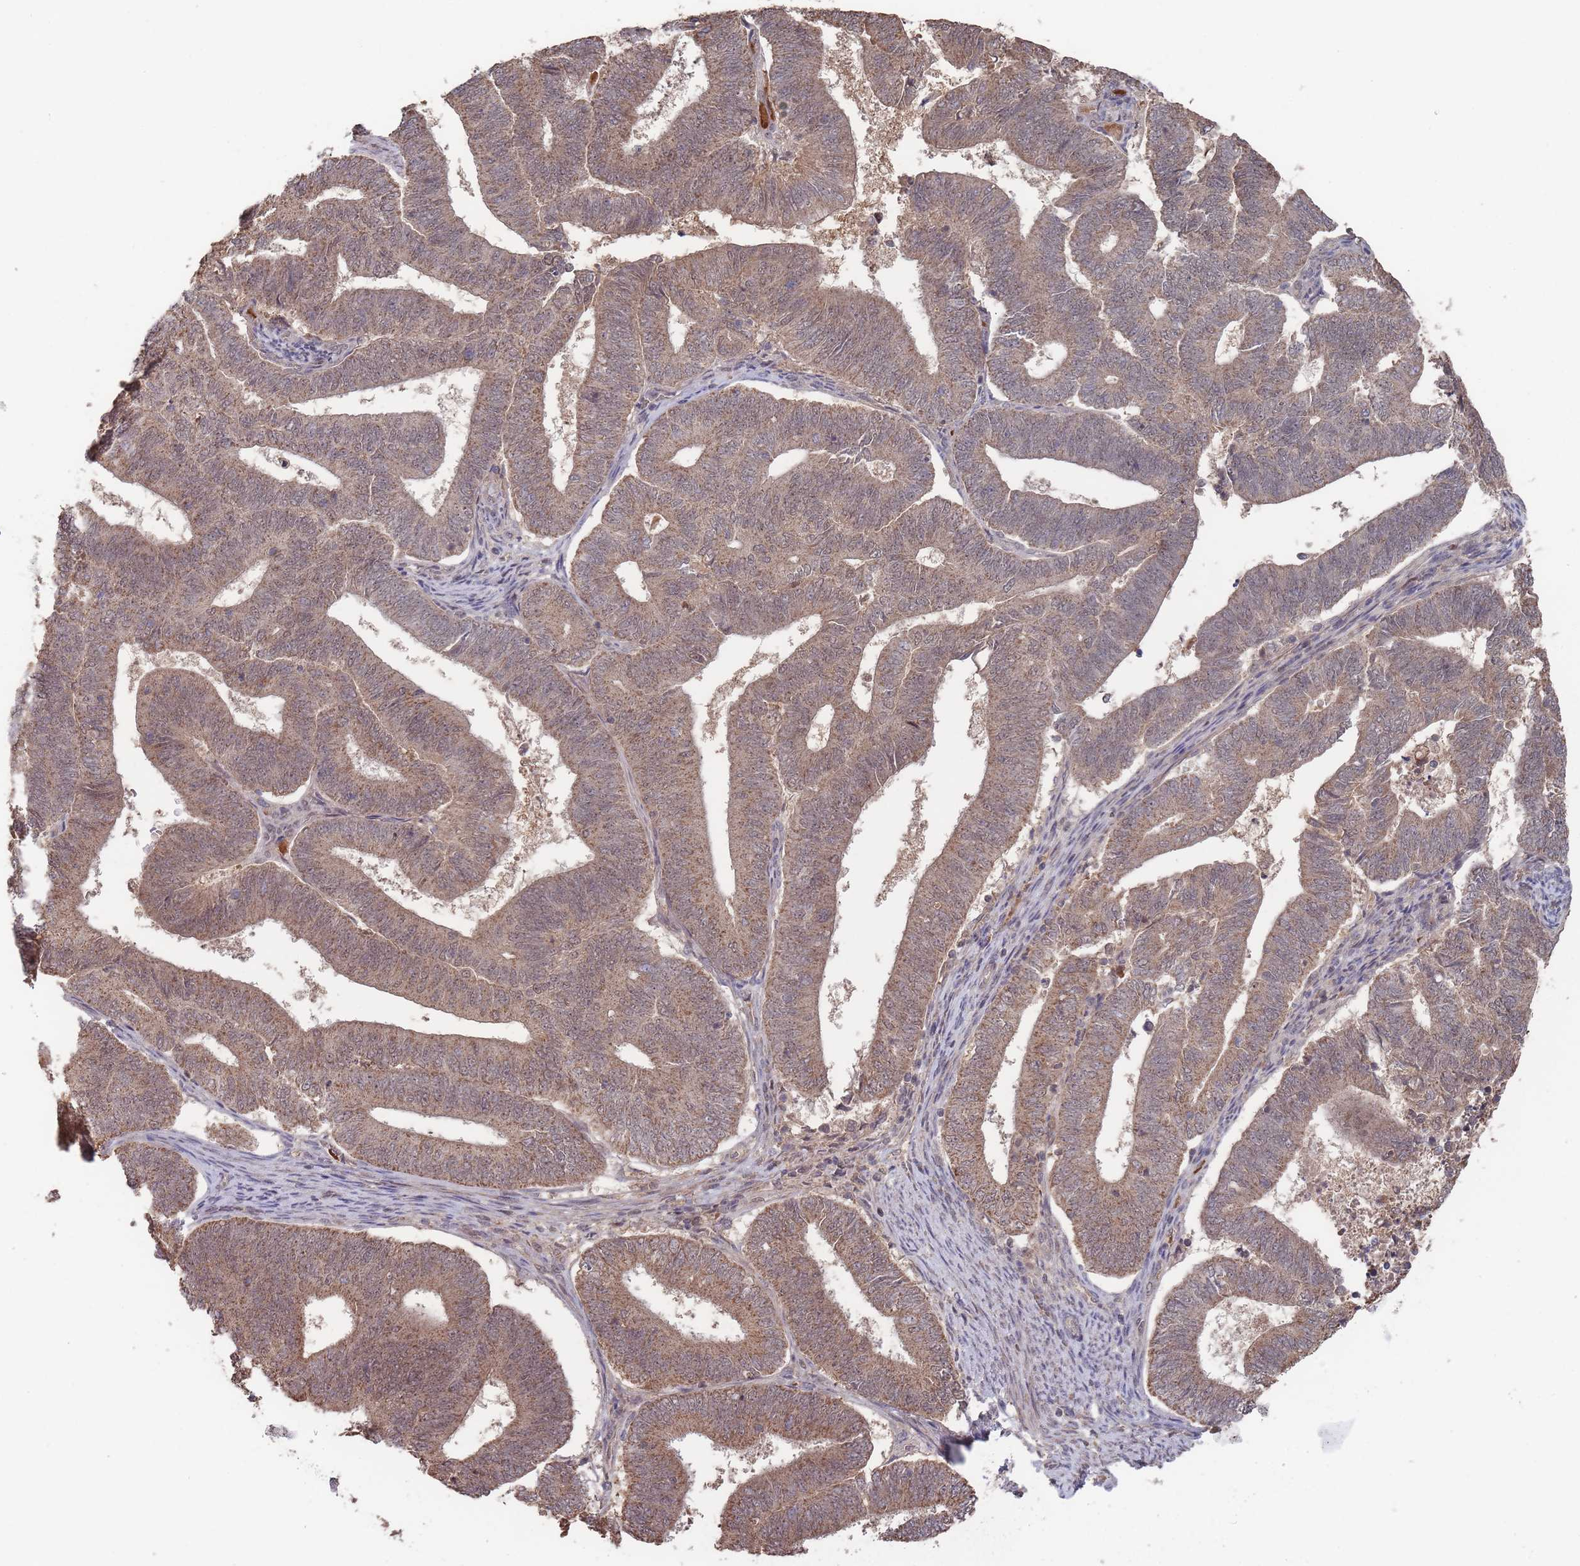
{"staining": {"intensity": "moderate", "quantity": ">75%", "location": "cytoplasmic/membranous"}, "tissue": "endometrial cancer", "cell_type": "Tumor cells", "image_type": "cancer", "snomed": [{"axis": "morphology", "description": "Adenocarcinoma, NOS"}, {"axis": "topography", "description": "Endometrium"}], "caption": "Human endometrial adenocarcinoma stained with a brown dye shows moderate cytoplasmic/membranous positive positivity in approximately >75% of tumor cells.", "gene": "SF3B1", "patient": {"sex": "female", "age": 70}}